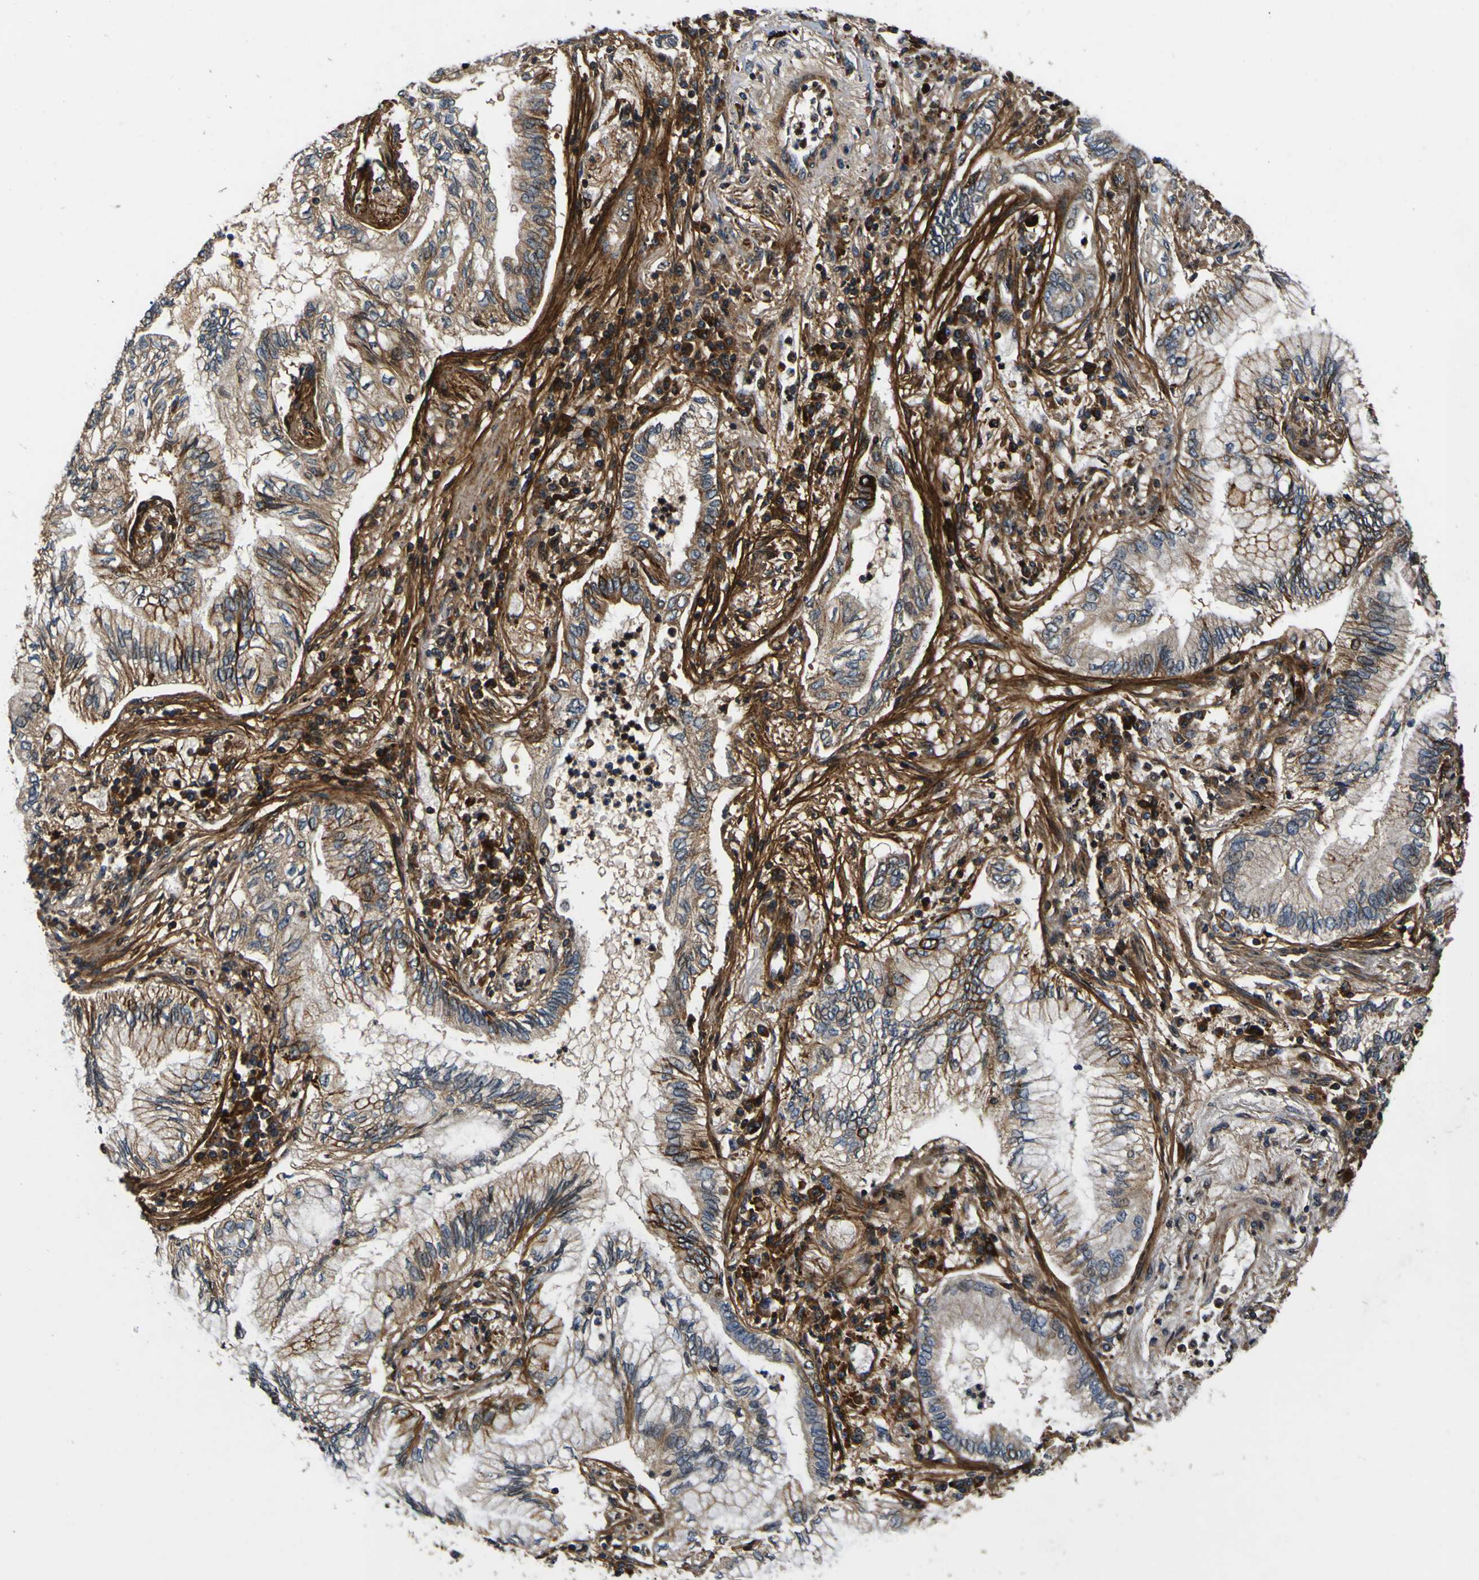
{"staining": {"intensity": "moderate", "quantity": ">75%", "location": "cytoplasmic/membranous"}, "tissue": "lung cancer", "cell_type": "Tumor cells", "image_type": "cancer", "snomed": [{"axis": "morphology", "description": "Normal tissue, NOS"}, {"axis": "morphology", "description": "Adenocarcinoma, NOS"}, {"axis": "topography", "description": "Bronchus"}, {"axis": "topography", "description": "Lung"}], "caption": "Moderate cytoplasmic/membranous protein staining is present in approximately >75% of tumor cells in lung cancer (adenocarcinoma). The protein is shown in brown color, while the nuclei are stained blue.", "gene": "LRP4", "patient": {"sex": "female", "age": 70}}